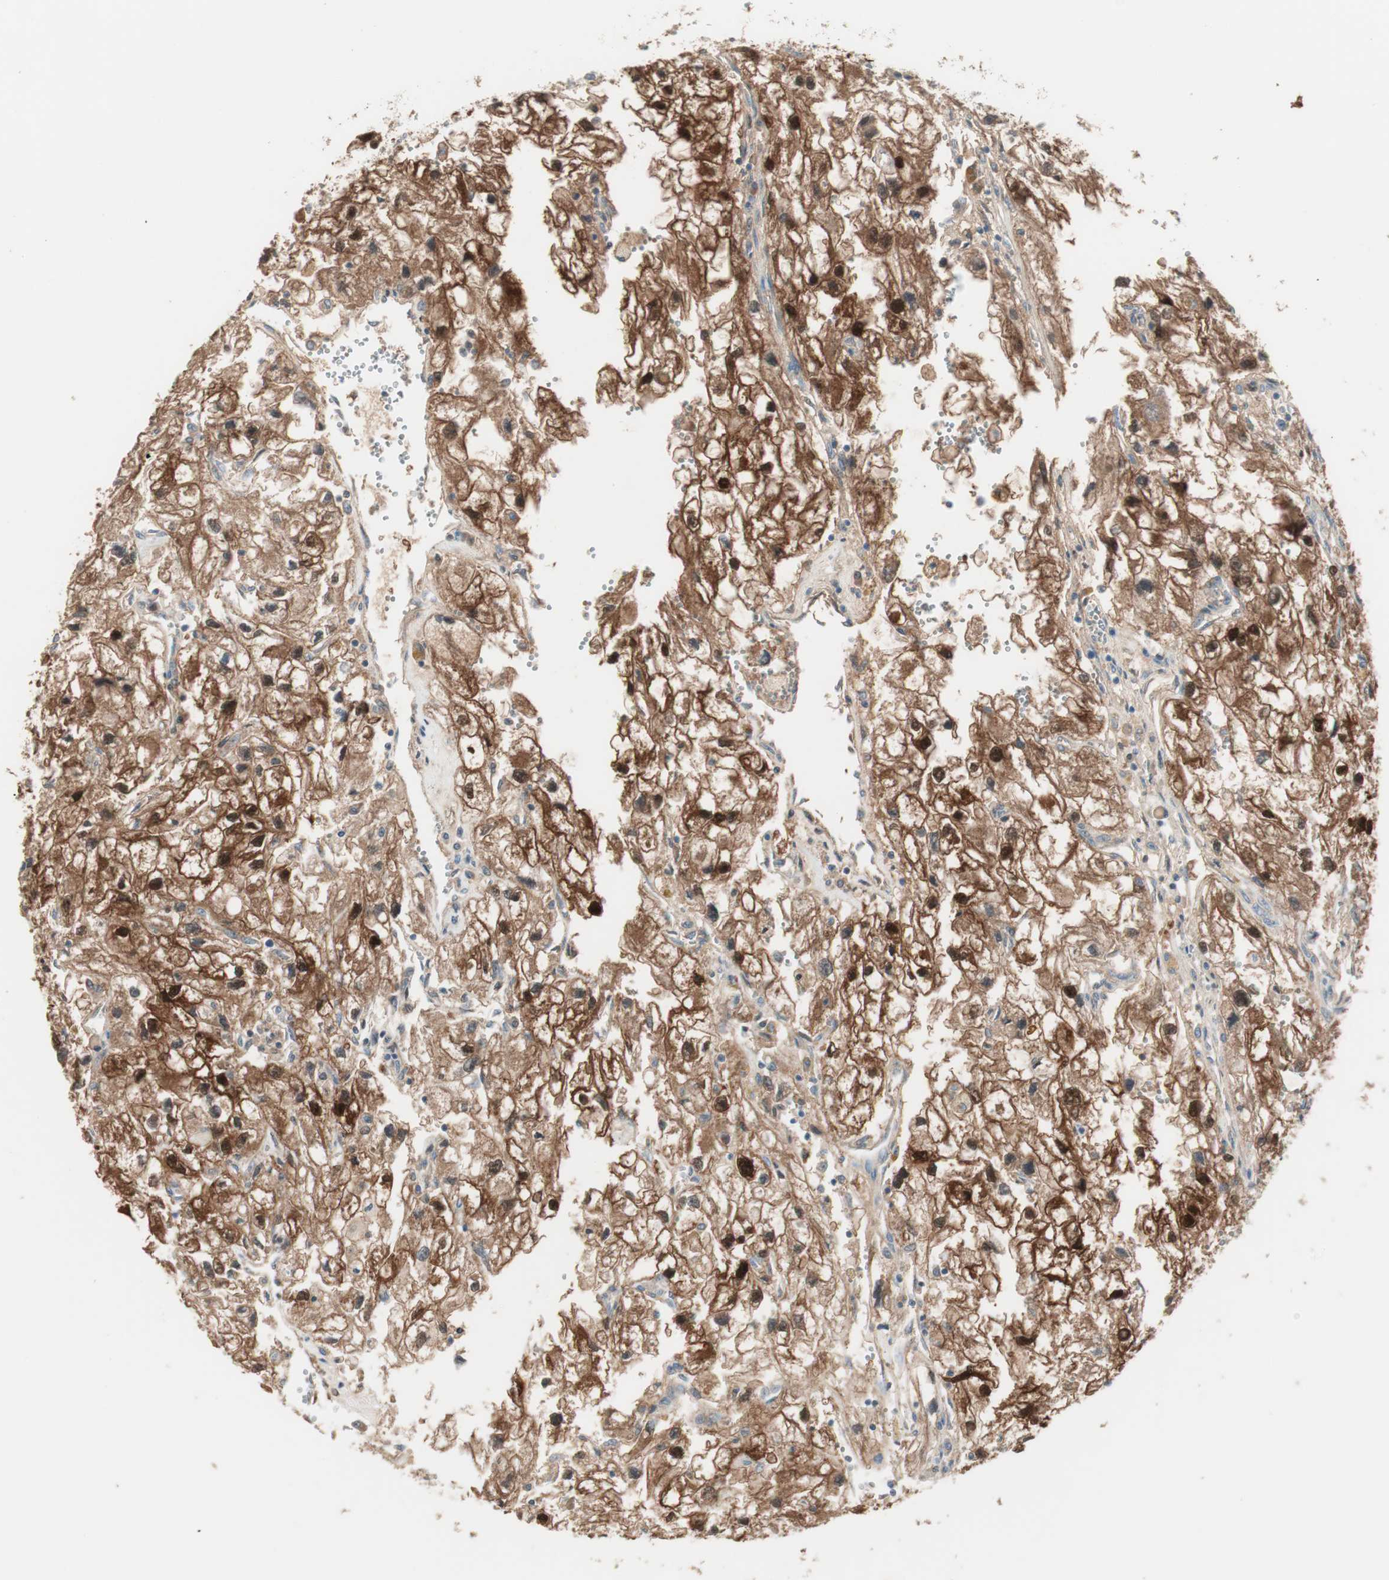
{"staining": {"intensity": "strong", "quantity": ">75%", "location": "cytoplasmic/membranous,nuclear"}, "tissue": "renal cancer", "cell_type": "Tumor cells", "image_type": "cancer", "snomed": [{"axis": "morphology", "description": "Adenocarcinoma, NOS"}, {"axis": "topography", "description": "Kidney"}], "caption": "An immunohistochemistry image of neoplastic tissue is shown. Protein staining in brown highlights strong cytoplasmic/membranous and nuclear positivity in renal cancer (adenocarcinoma) within tumor cells. (DAB IHC, brown staining for protein, blue staining for nuclei).", "gene": "KHK", "patient": {"sex": "female", "age": 70}}